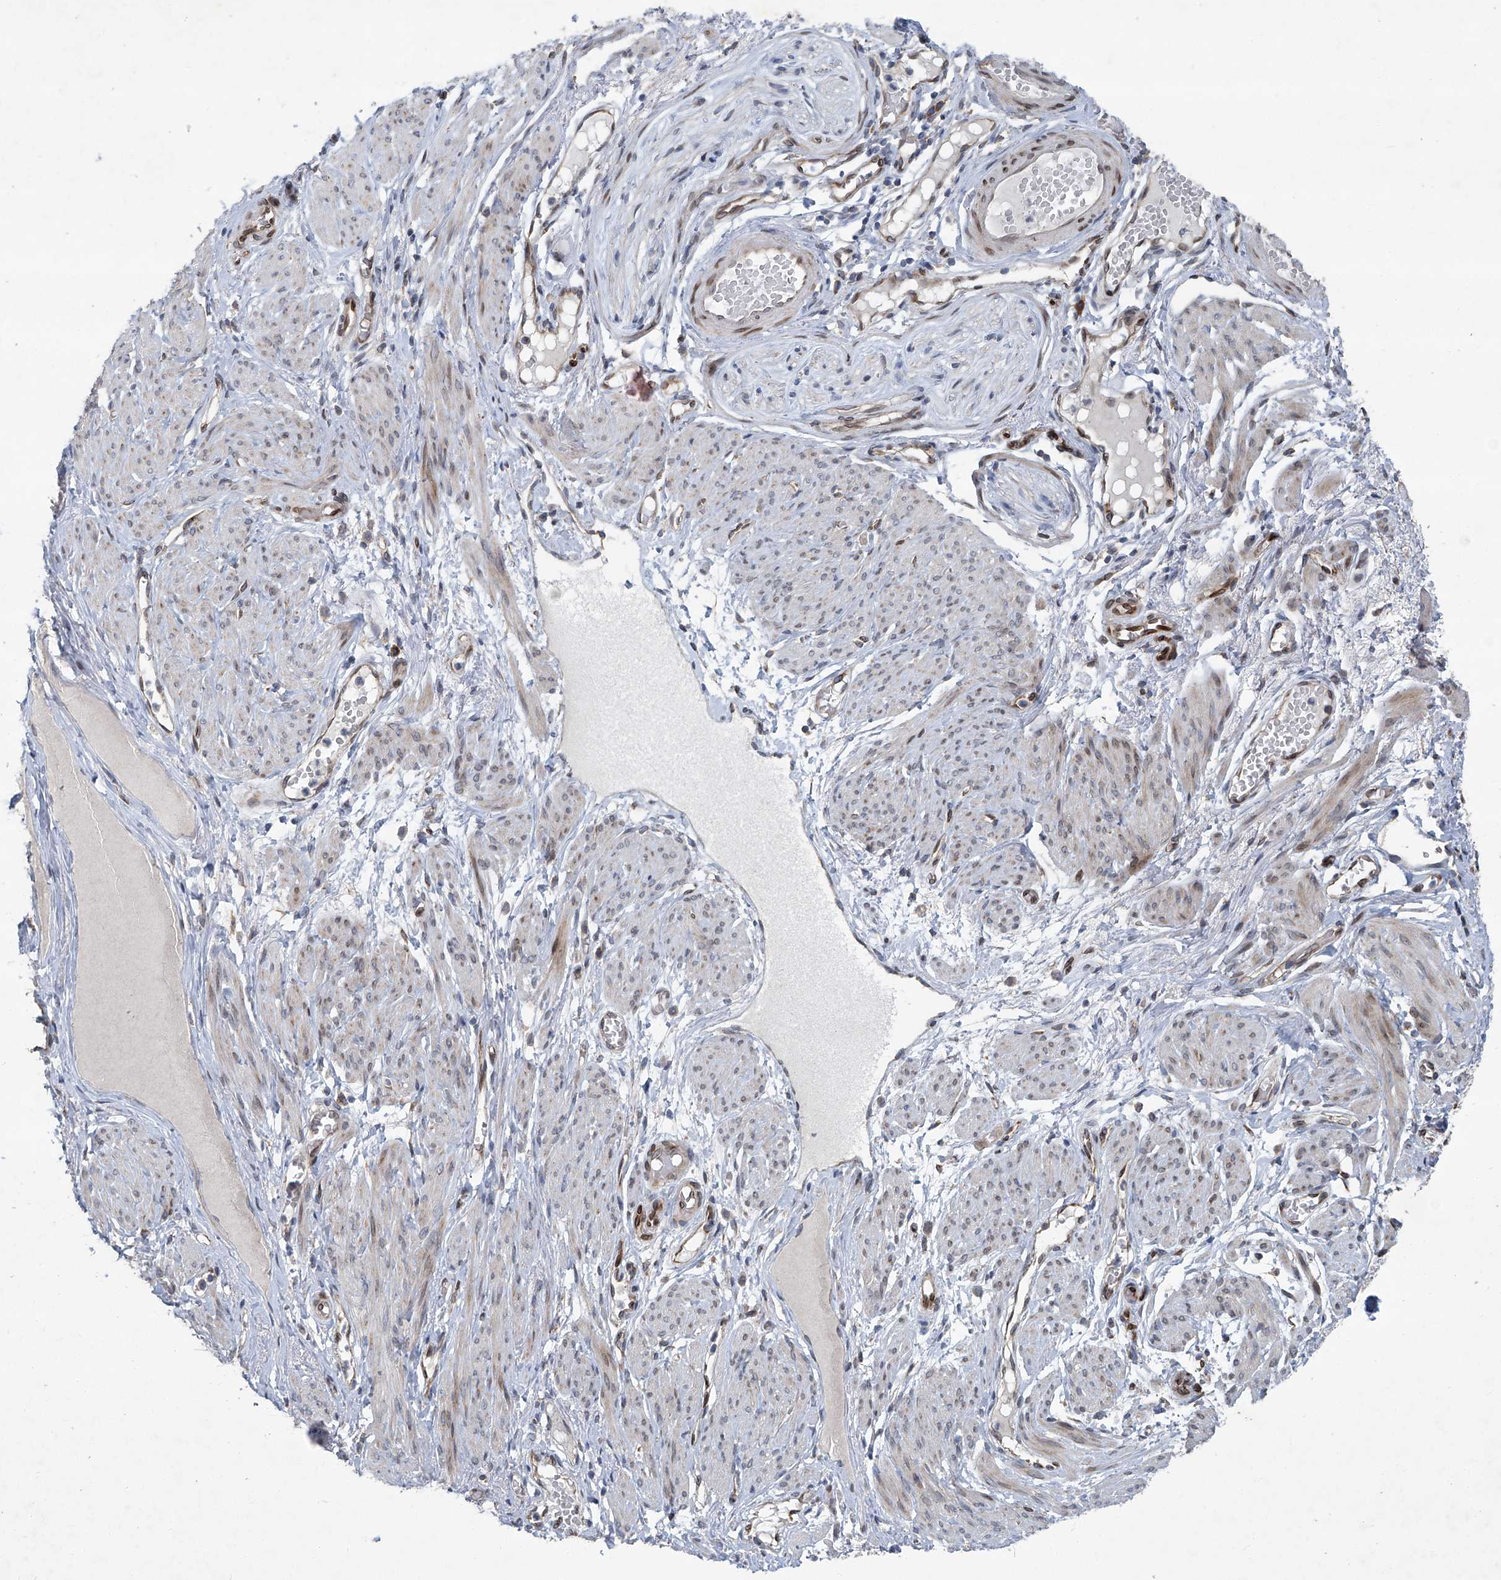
{"staining": {"intensity": "negative", "quantity": "none", "location": "none"}, "tissue": "adipose tissue", "cell_type": "Adipocytes", "image_type": "normal", "snomed": [{"axis": "morphology", "description": "Normal tissue, NOS"}, {"axis": "topography", "description": "Smooth muscle"}, {"axis": "topography", "description": "Peripheral nerve tissue"}], "caption": "Photomicrograph shows no protein staining in adipocytes of benign adipose tissue. (DAB (3,3'-diaminobenzidine) IHC, high magnification).", "gene": "GPR132", "patient": {"sex": "female", "age": 39}}